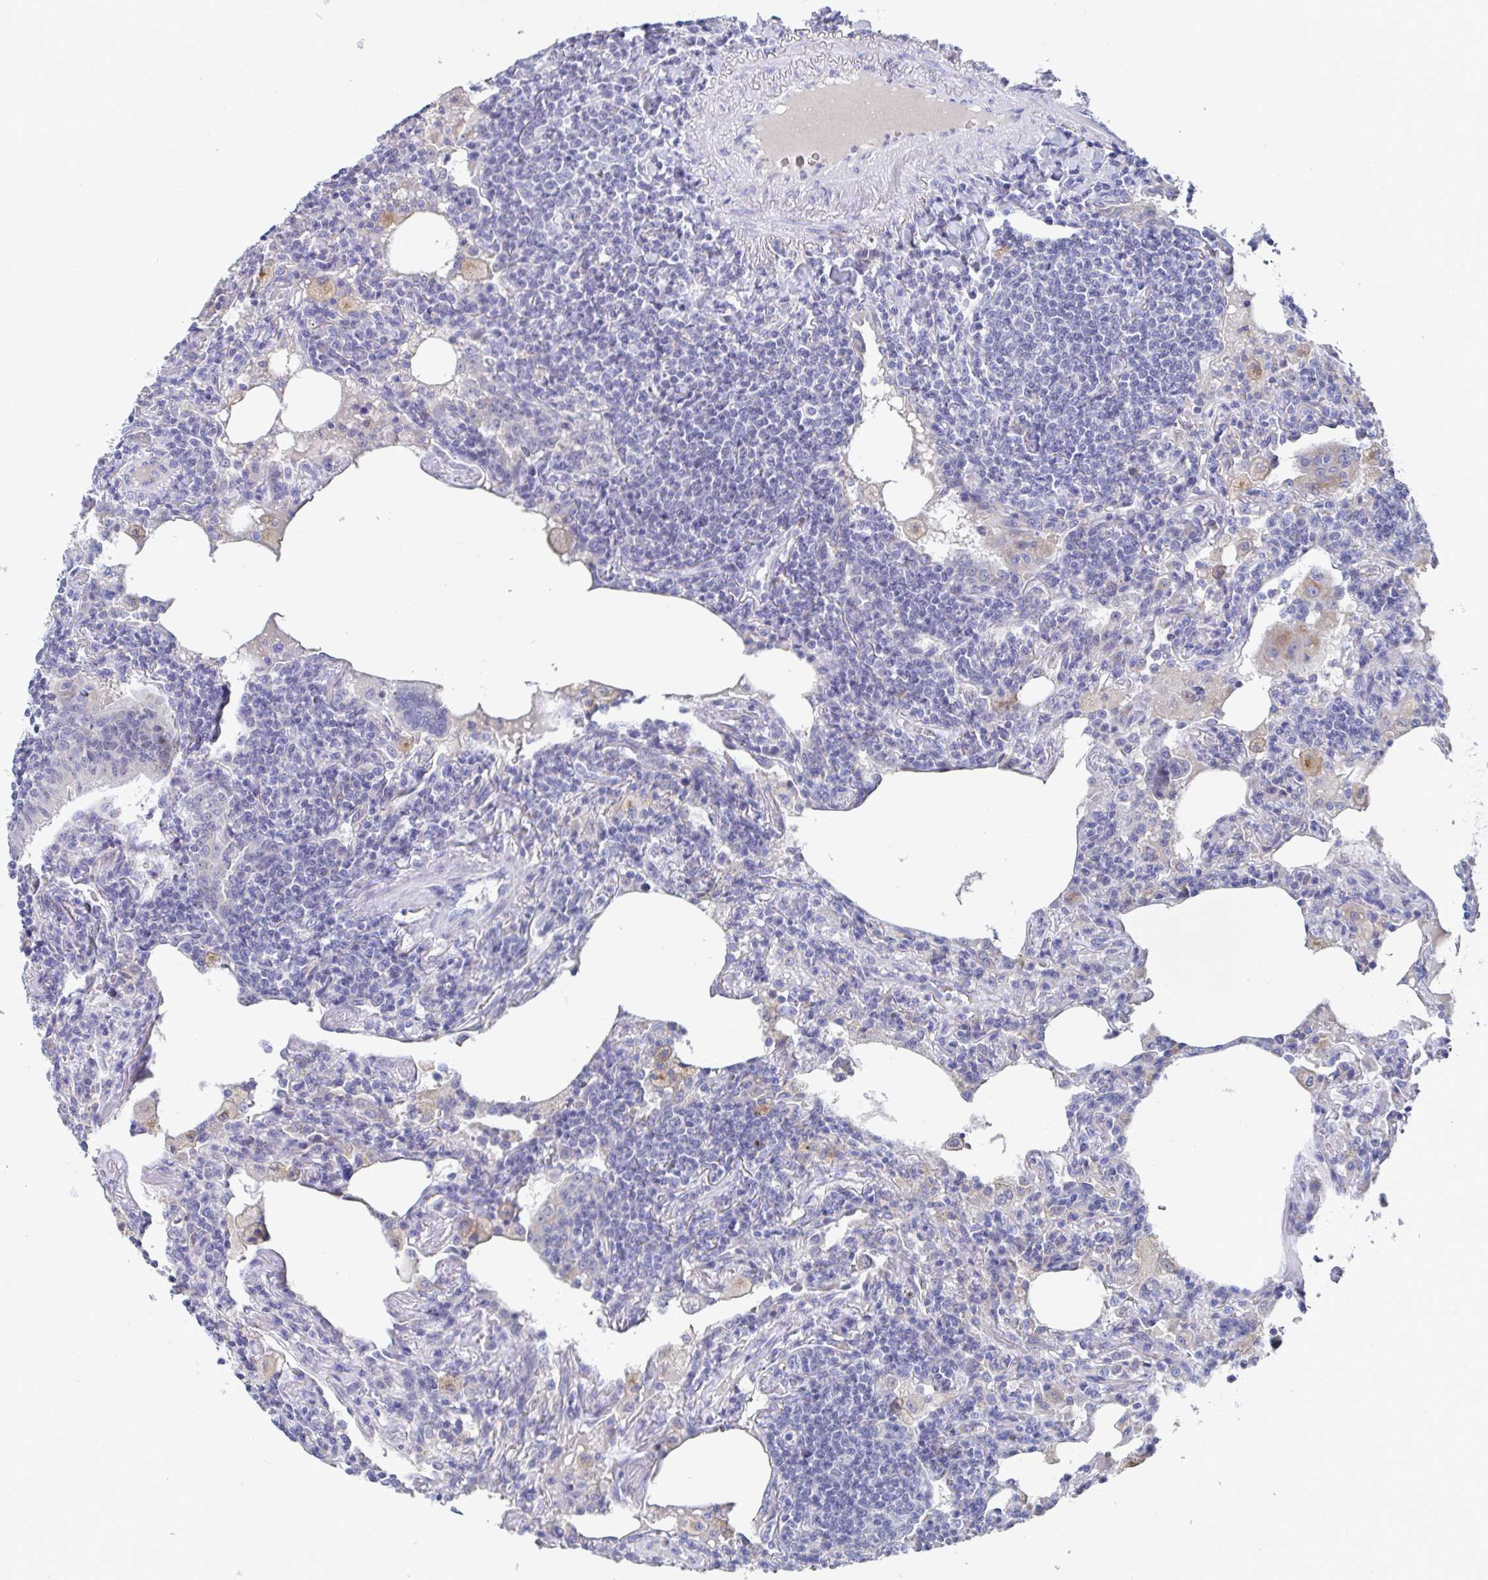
{"staining": {"intensity": "negative", "quantity": "none", "location": "none"}, "tissue": "lymphoma", "cell_type": "Tumor cells", "image_type": "cancer", "snomed": [{"axis": "morphology", "description": "Malignant lymphoma, non-Hodgkin's type, Low grade"}, {"axis": "topography", "description": "Lung"}], "caption": "Immunohistochemistry image of lymphoma stained for a protein (brown), which exhibits no positivity in tumor cells.", "gene": "TAS2R39", "patient": {"sex": "female", "age": 71}}